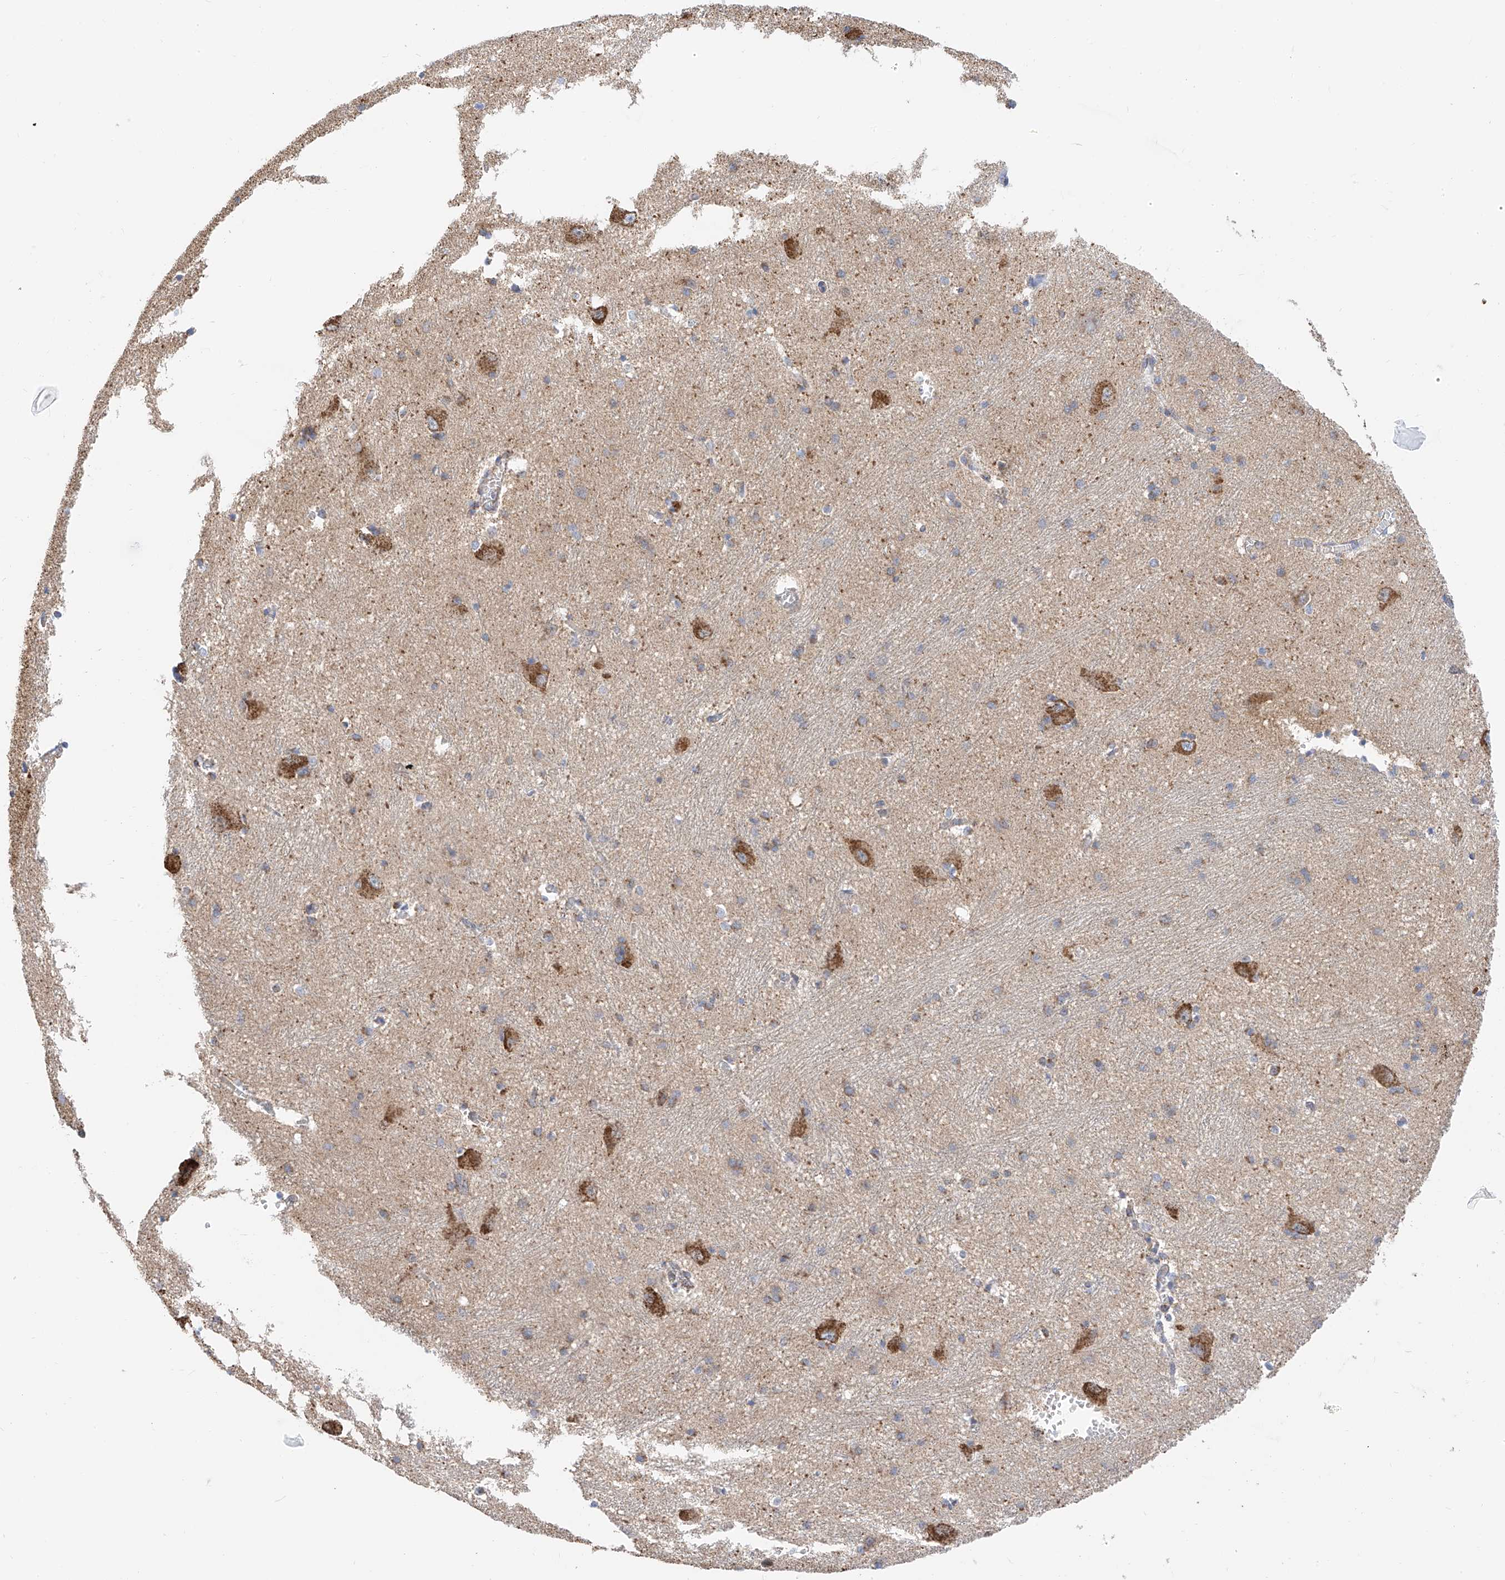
{"staining": {"intensity": "weak", "quantity": "25%-75%", "location": "cytoplasmic/membranous"}, "tissue": "caudate", "cell_type": "Glial cells", "image_type": "normal", "snomed": [{"axis": "morphology", "description": "Normal tissue, NOS"}, {"axis": "topography", "description": "Lateral ventricle wall"}], "caption": "This histopathology image shows benign caudate stained with IHC to label a protein in brown. The cytoplasmic/membranous of glial cells show weak positivity for the protein. Nuclei are counter-stained blue.", "gene": "NALCN", "patient": {"sex": "male", "age": 37}}